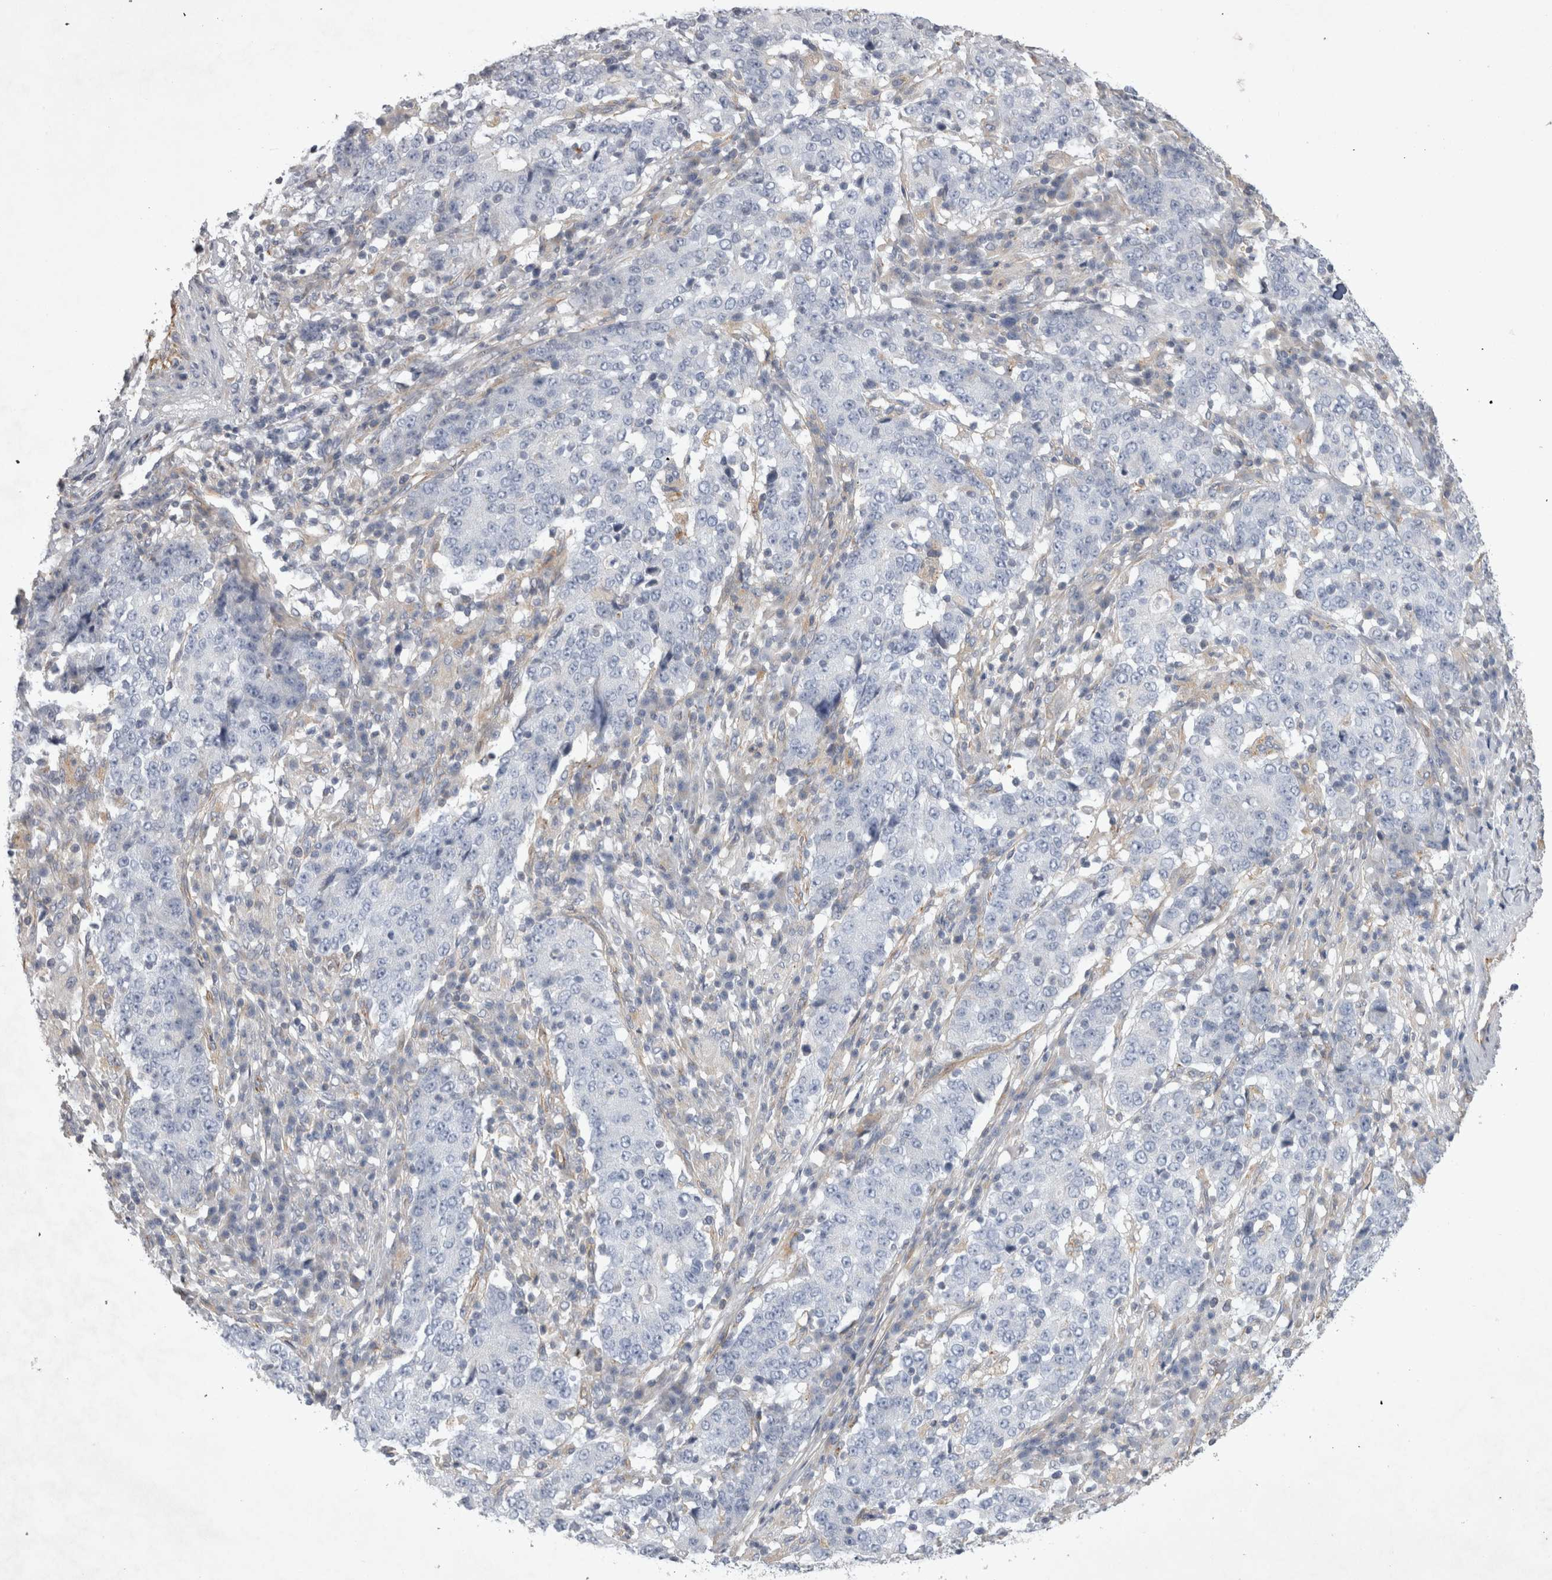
{"staining": {"intensity": "negative", "quantity": "none", "location": "none"}, "tissue": "stomach cancer", "cell_type": "Tumor cells", "image_type": "cancer", "snomed": [{"axis": "morphology", "description": "Adenocarcinoma, NOS"}, {"axis": "topography", "description": "Stomach"}], "caption": "Human stomach cancer (adenocarcinoma) stained for a protein using IHC reveals no staining in tumor cells.", "gene": "STRADB", "patient": {"sex": "male", "age": 59}}